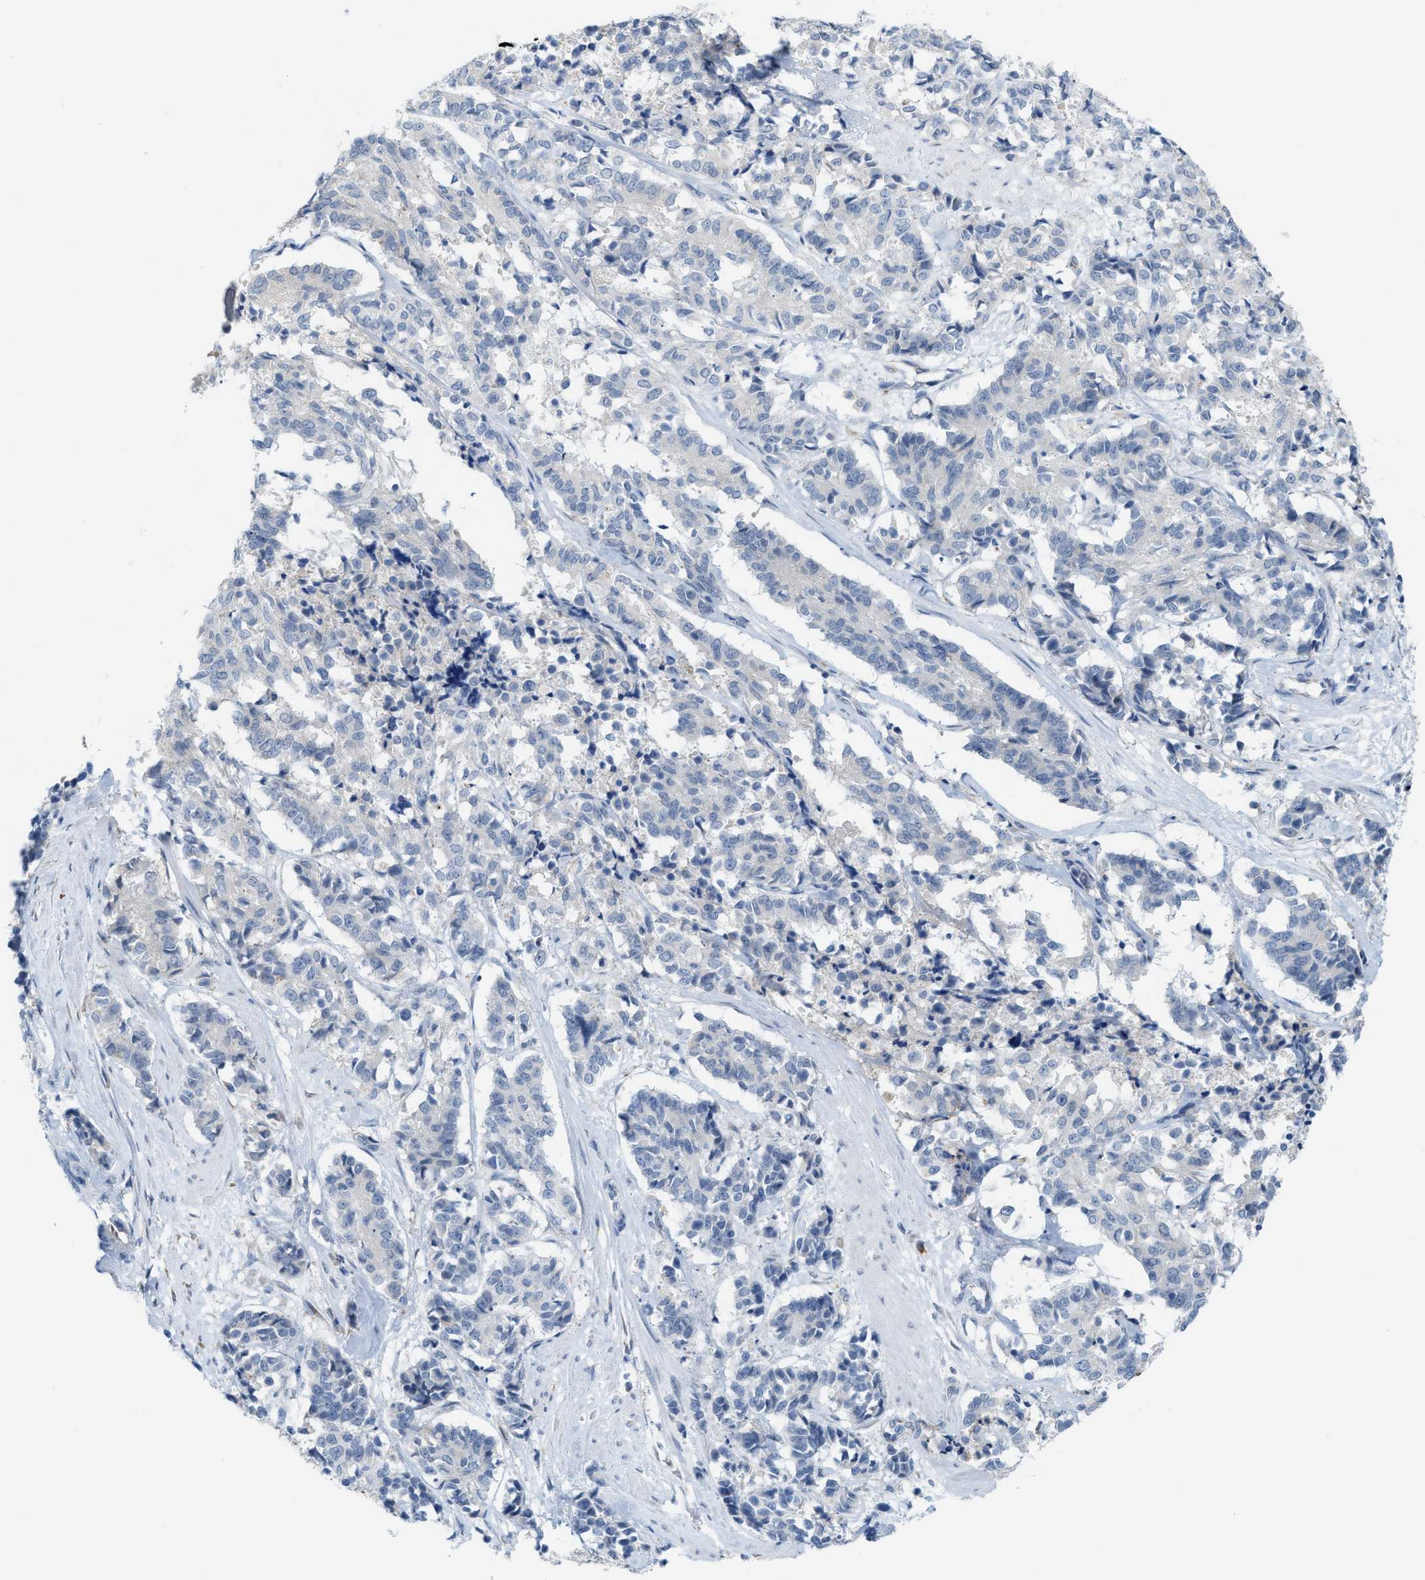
{"staining": {"intensity": "negative", "quantity": "none", "location": "none"}, "tissue": "cervical cancer", "cell_type": "Tumor cells", "image_type": "cancer", "snomed": [{"axis": "morphology", "description": "Squamous cell carcinoma, NOS"}, {"axis": "topography", "description": "Cervix"}], "caption": "Protein analysis of squamous cell carcinoma (cervical) reveals no significant expression in tumor cells. (Brightfield microscopy of DAB IHC at high magnification).", "gene": "KIFC3", "patient": {"sex": "female", "age": 35}}